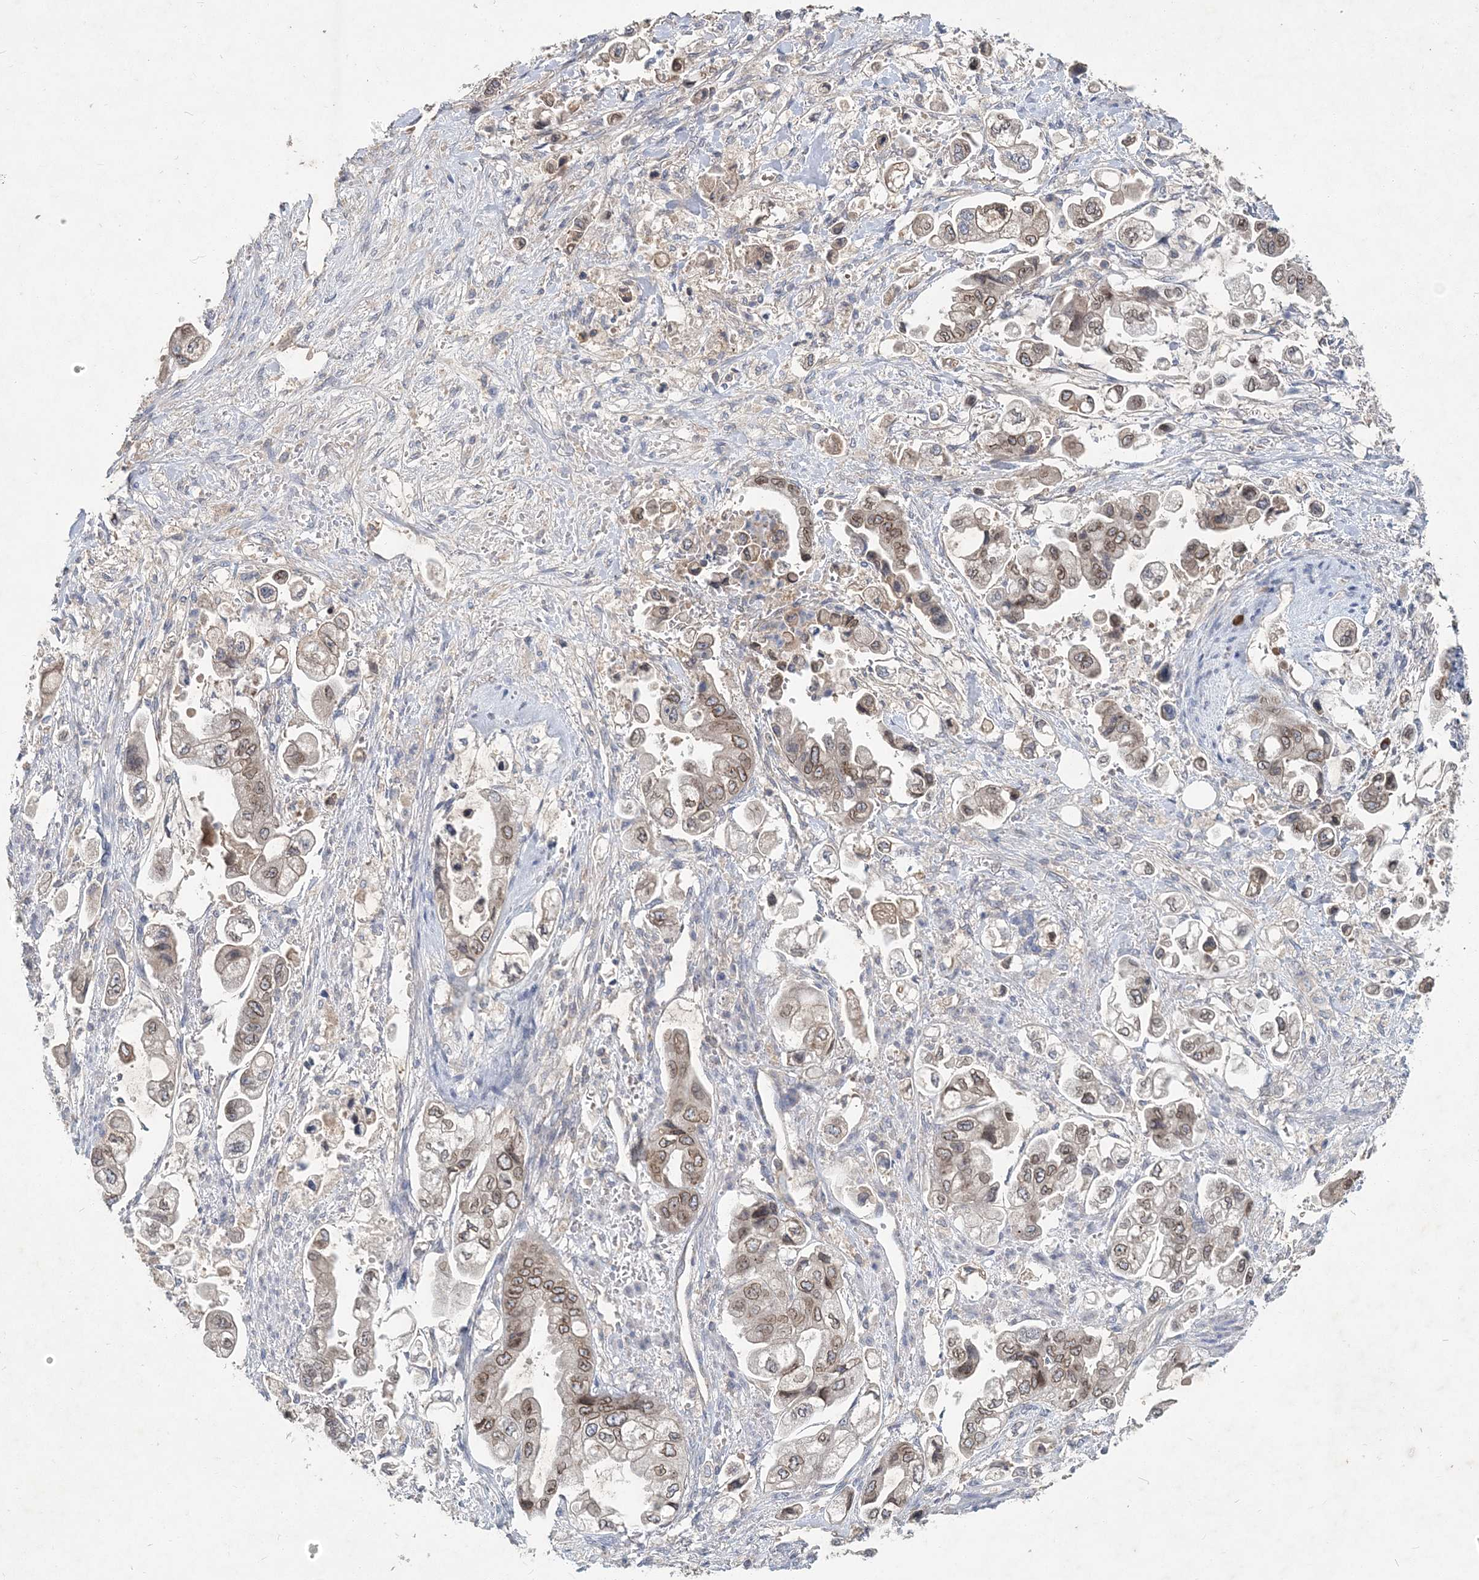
{"staining": {"intensity": "moderate", "quantity": ">75%", "location": "nuclear"}, "tissue": "stomach cancer", "cell_type": "Tumor cells", "image_type": "cancer", "snomed": [{"axis": "morphology", "description": "Adenocarcinoma, NOS"}, {"axis": "topography", "description": "Stomach"}], "caption": "Stomach adenocarcinoma stained with a brown dye demonstrates moderate nuclear positive expression in about >75% of tumor cells.", "gene": "RNF25", "patient": {"sex": "male", "age": 62}}